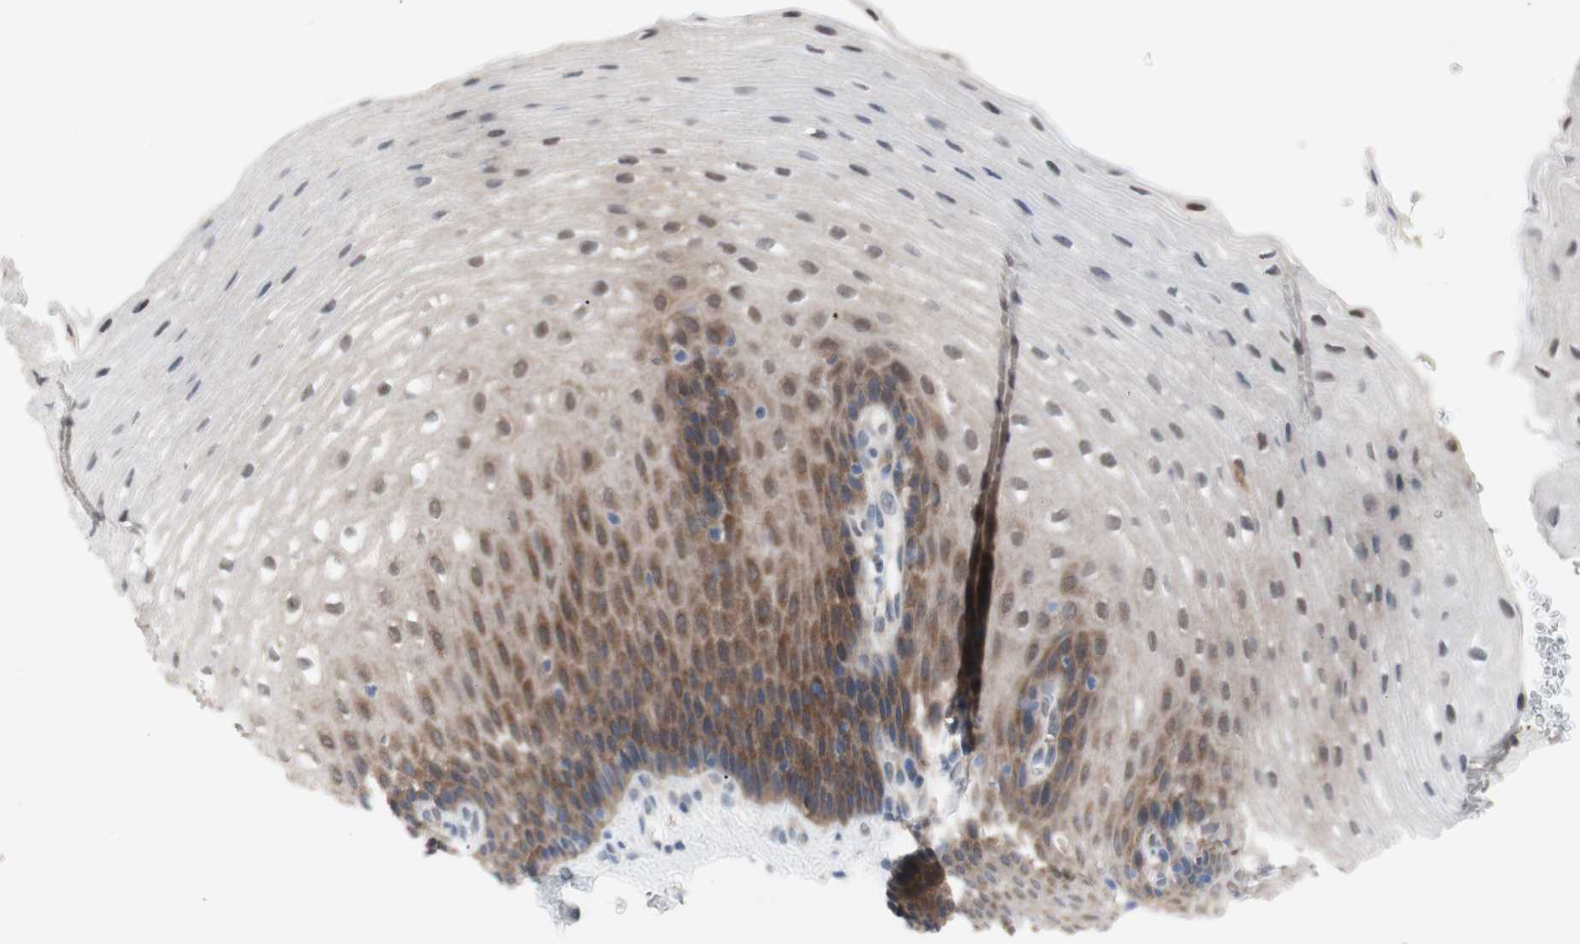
{"staining": {"intensity": "moderate", "quantity": "25%-75%", "location": "cytoplasmic/membranous"}, "tissue": "esophagus", "cell_type": "Squamous epithelial cells", "image_type": "normal", "snomed": [{"axis": "morphology", "description": "Normal tissue, NOS"}, {"axis": "topography", "description": "Esophagus"}], "caption": "IHC image of benign esophagus: human esophagus stained using IHC displays medium levels of moderate protein expression localized specifically in the cytoplasmic/membranous of squamous epithelial cells, appearing as a cytoplasmic/membranous brown color.", "gene": "PRMT5", "patient": {"sex": "male", "age": 48}}